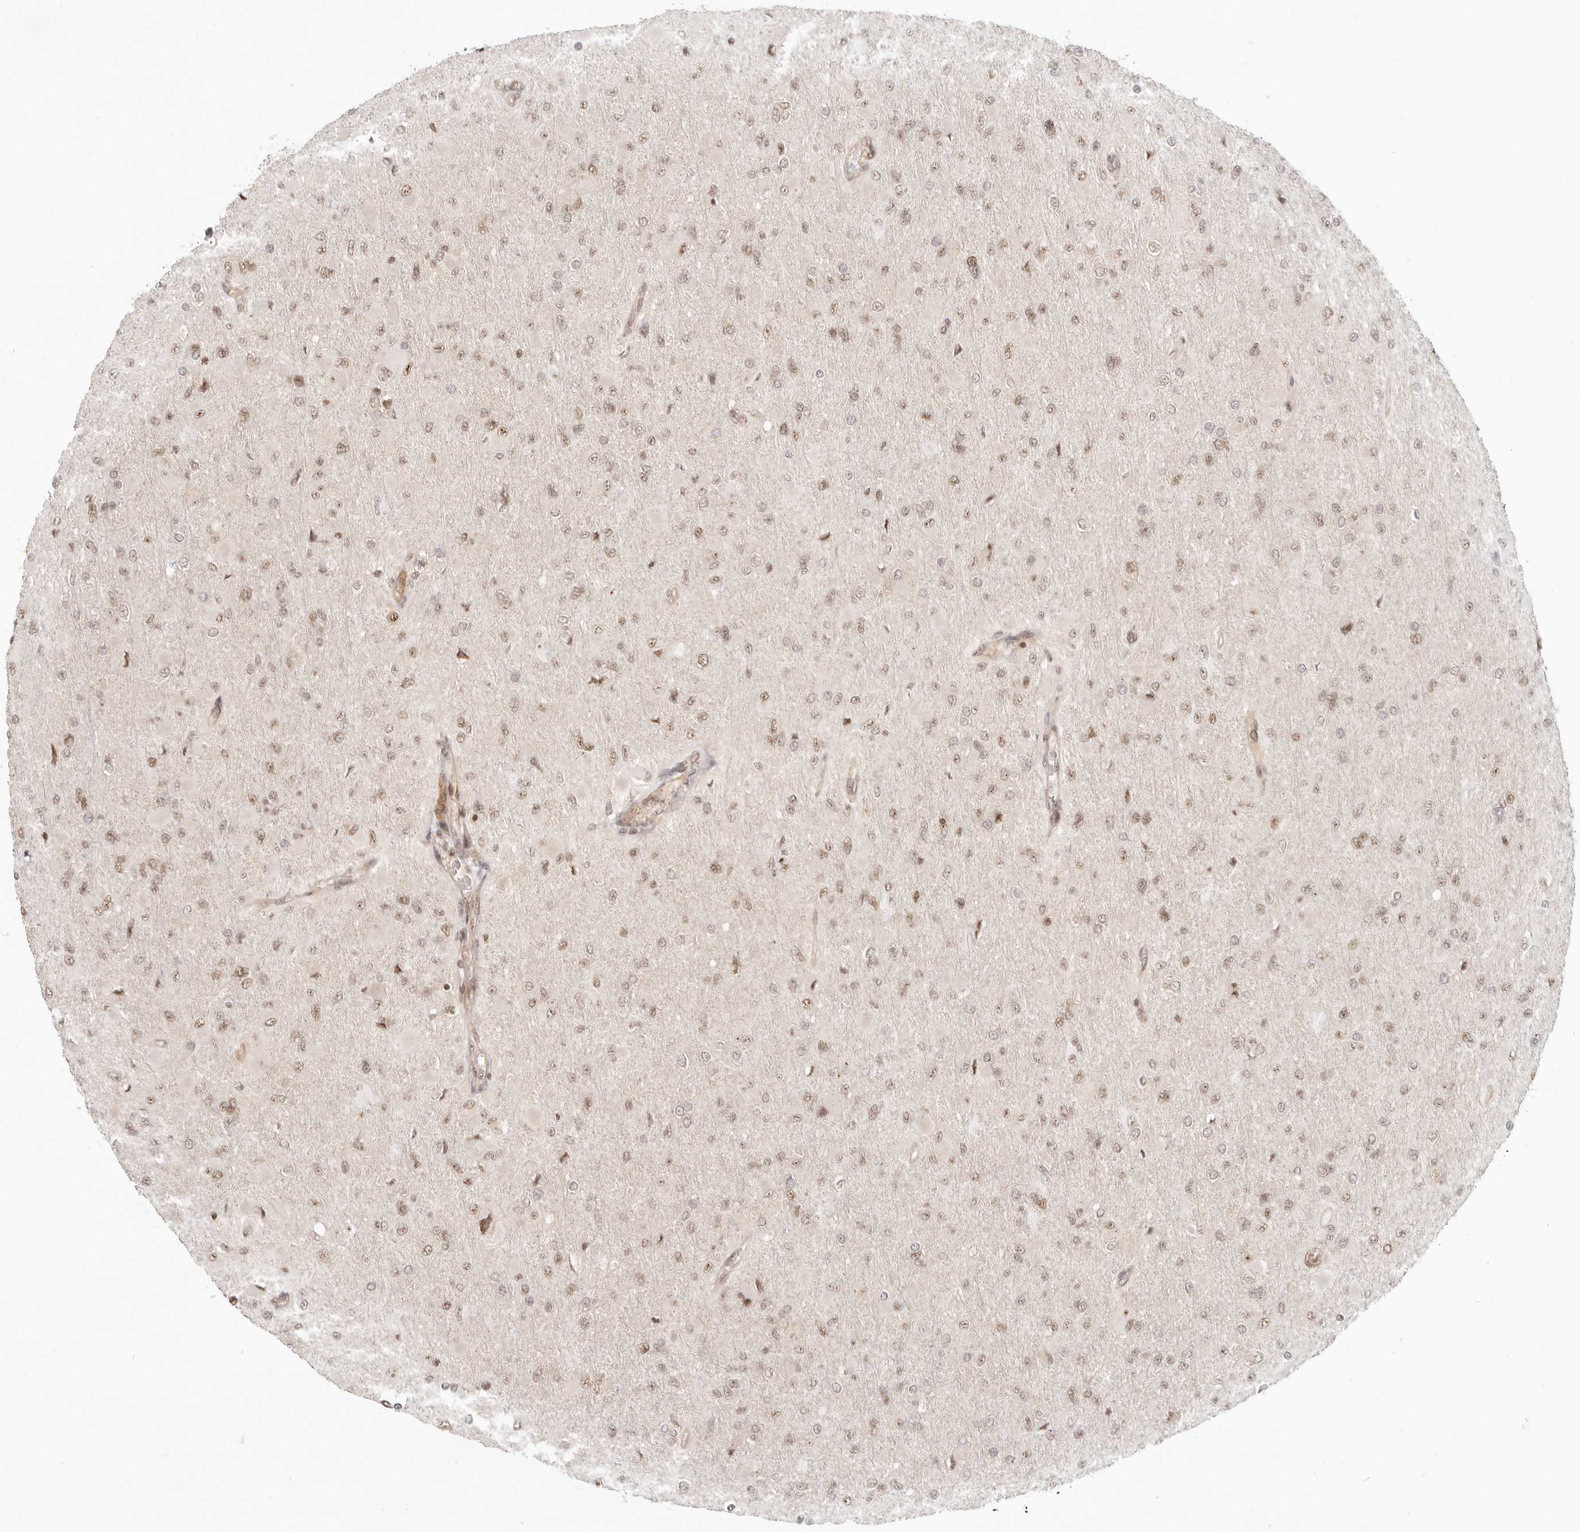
{"staining": {"intensity": "weak", "quantity": ">75%", "location": "nuclear"}, "tissue": "glioma", "cell_type": "Tumor cells", "image_type": "cancer", "snomed": [{"axis": "morphology", "description": "Glioma, malignant, High grade"}, {"axis": "topography", "description": "Cerebral cortex"}], "caption": "Protein staining reveals weak nuclear staining in about >75% of tumor cells in glioma.", "gene": "BAP1", "patient": {"sex": "female", "age": 36}}